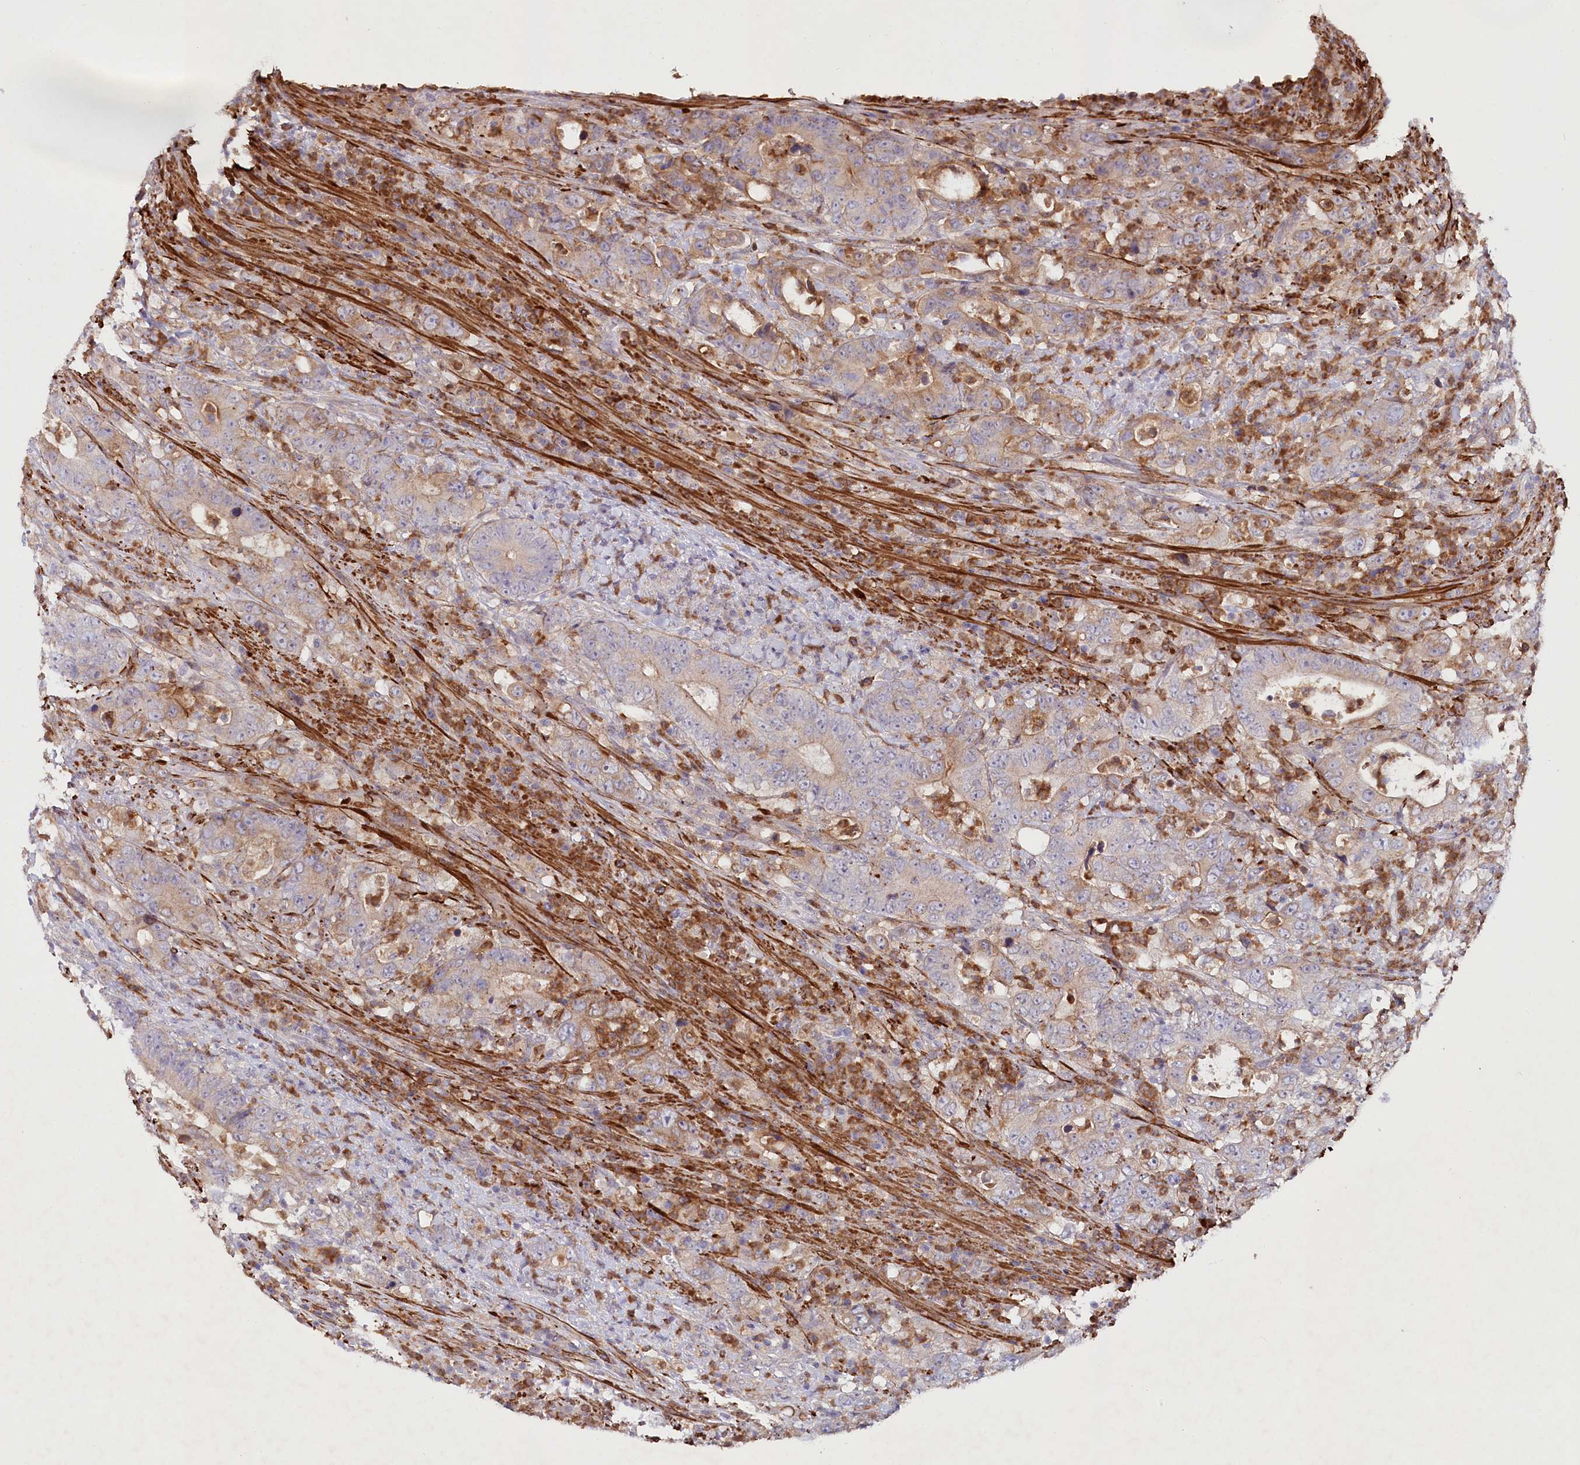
{"staining": {"intensity": "weak", "quantity": ">75%", "location": "cytoplasmic/membranous"}, "tissue": "colorectal cancer", "cell_type": "Tumor cells", "image_type": "cancer", "snomed": [{"axis": "morphology", "description": "Adenocarcinoma, NOS"}, {"axis": "topography", "description": "Colon"}], "caption": "Immunohistochemical staining of human colorectal cancer (adenocarcinoma) shows low levels of weak cytoplasmic/membranous expression in about >75% of tumor cells.", "gene": "ALDH3B1", "patient": {"sex": "female", "age": 75}}